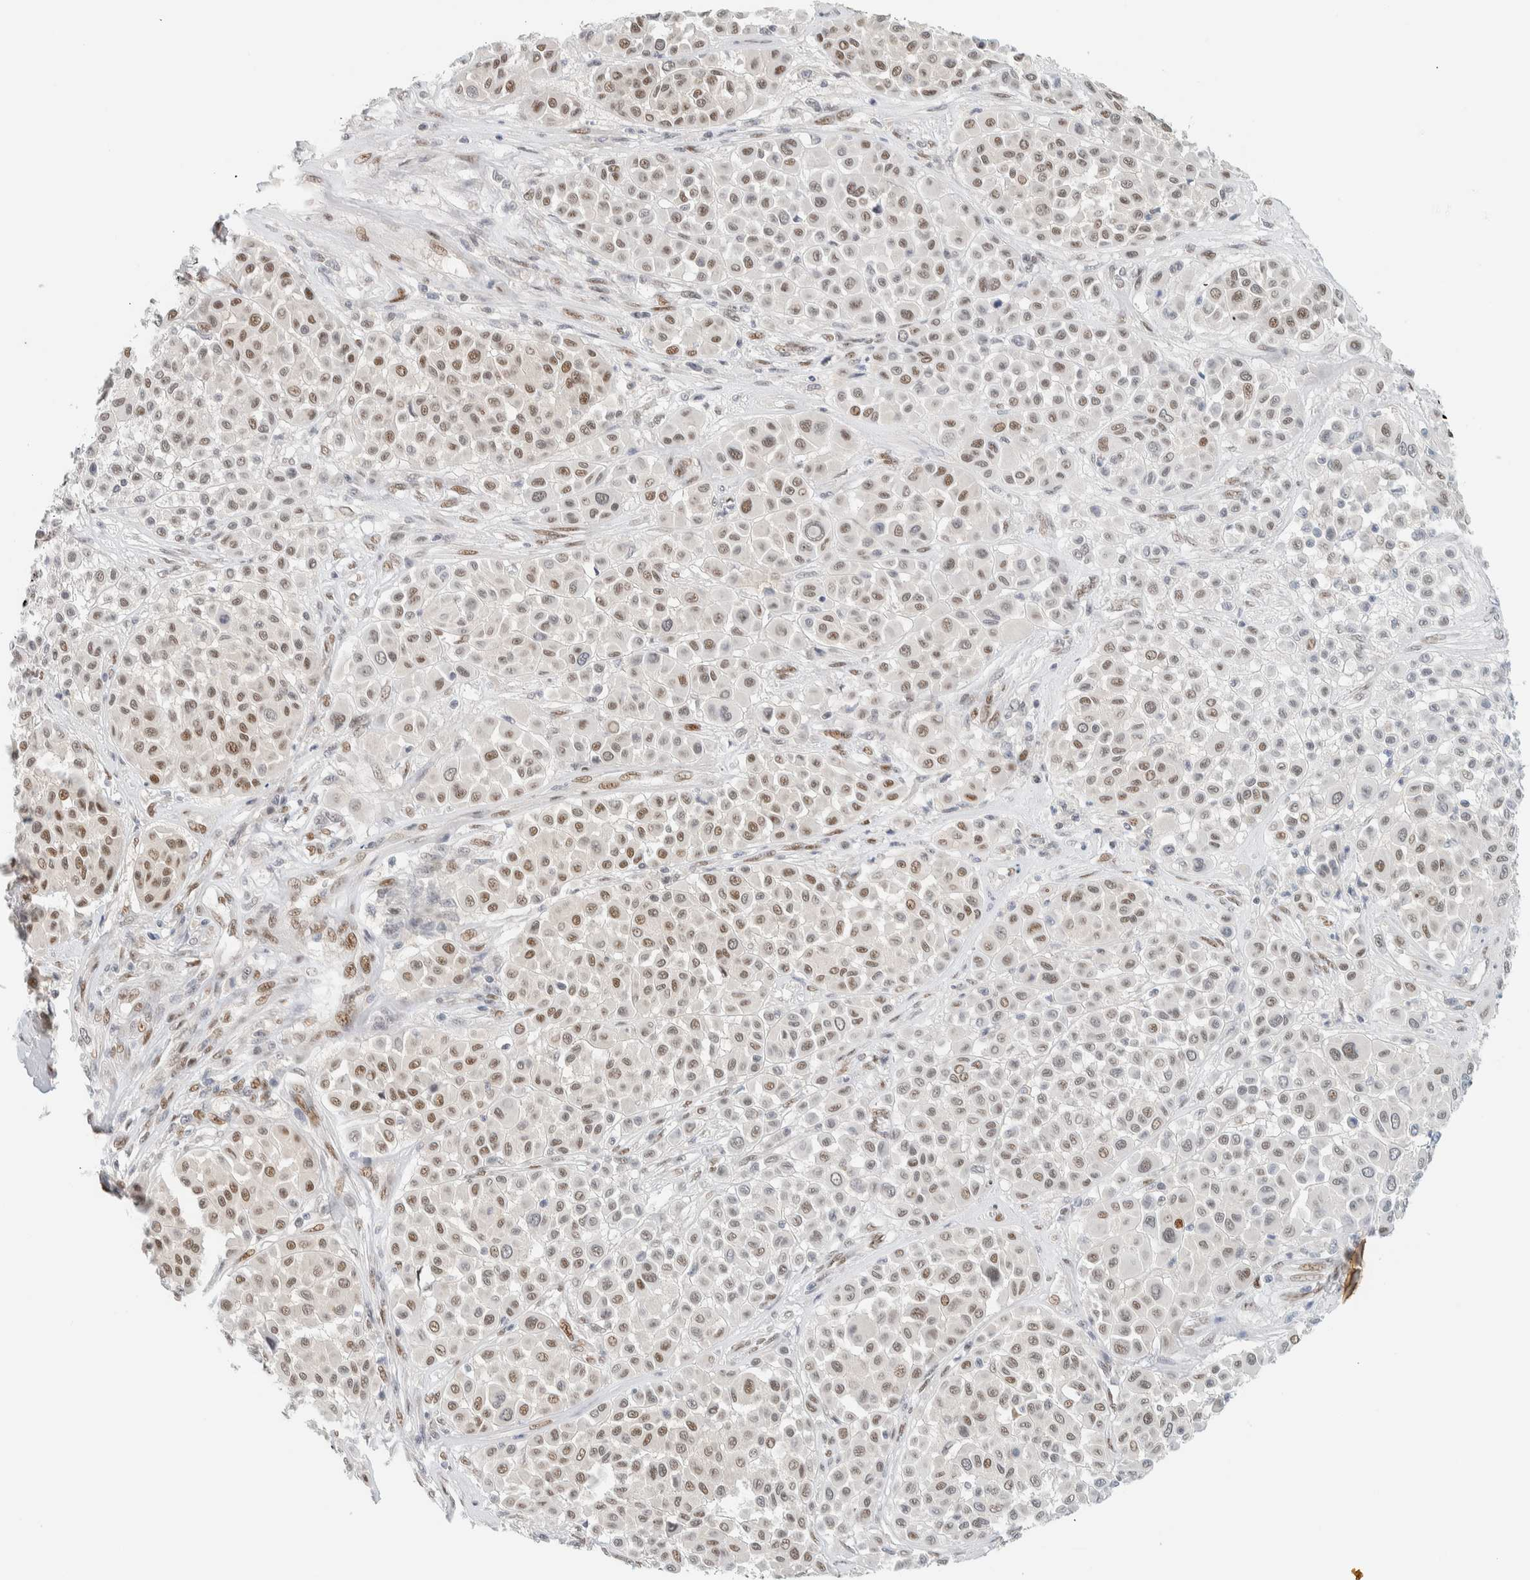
{"staining": {"intensity": "moderate", "quantity": "25%-75%", "location": "nuclear"}, "tissue": "melanoma", "cell_type": "Tumor cells", "image_type": "cancer", "snomed": [{"axis": "morphology", "description": "Malignant melanoma, Metastatic site"}, {"axis": "topography", "description": "Soft tissue"}], "caption": "A brown stain highlights moderate nuclear staining of a protein in malignant melanoma (metastatic site) tumor cells.", "gene": "ZNF683", "patient": {"sex": "male", "age": 41}}